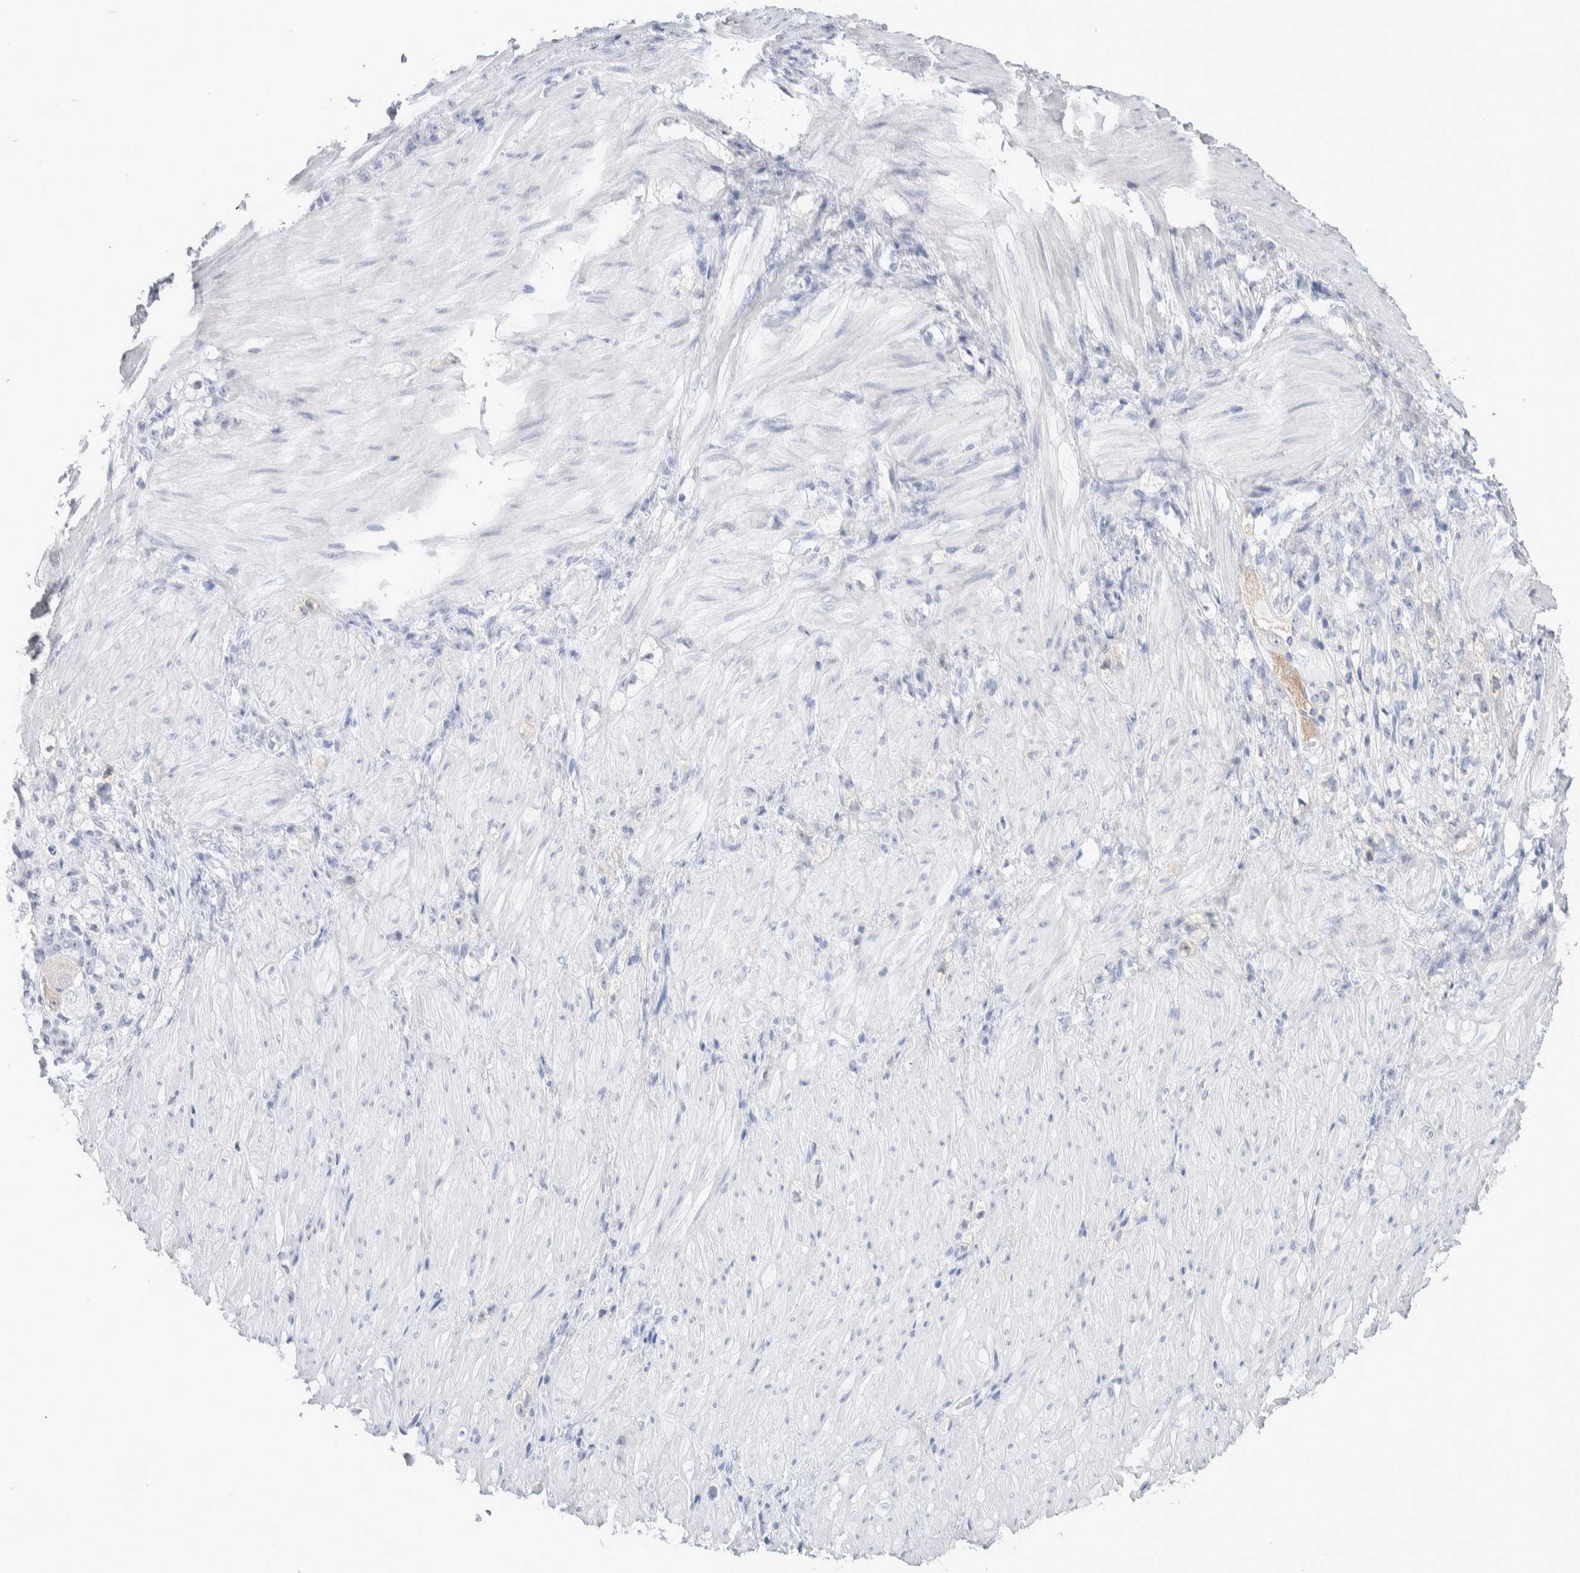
{"staining": {"intensity": "negative", "quantity": "none", "location": "none"}, "tissue": "stomach cancer", "cell_type": "Tumor cells", "image_type": "cancer", "snomed": [{"axis": "morphology", "description": "Normal tissue, NOS"}, {"axis": "morphology", "description": "Adenocarcinoma, NOS"}, {"axis": "topography", "description": "Stomach"}], "caption": "Immunohistochemistry of human stomach adenocarcinoma shows no positivity in tumor cells.", "gene": "GDA", "patient": {"sex": "male", "age": 82}}